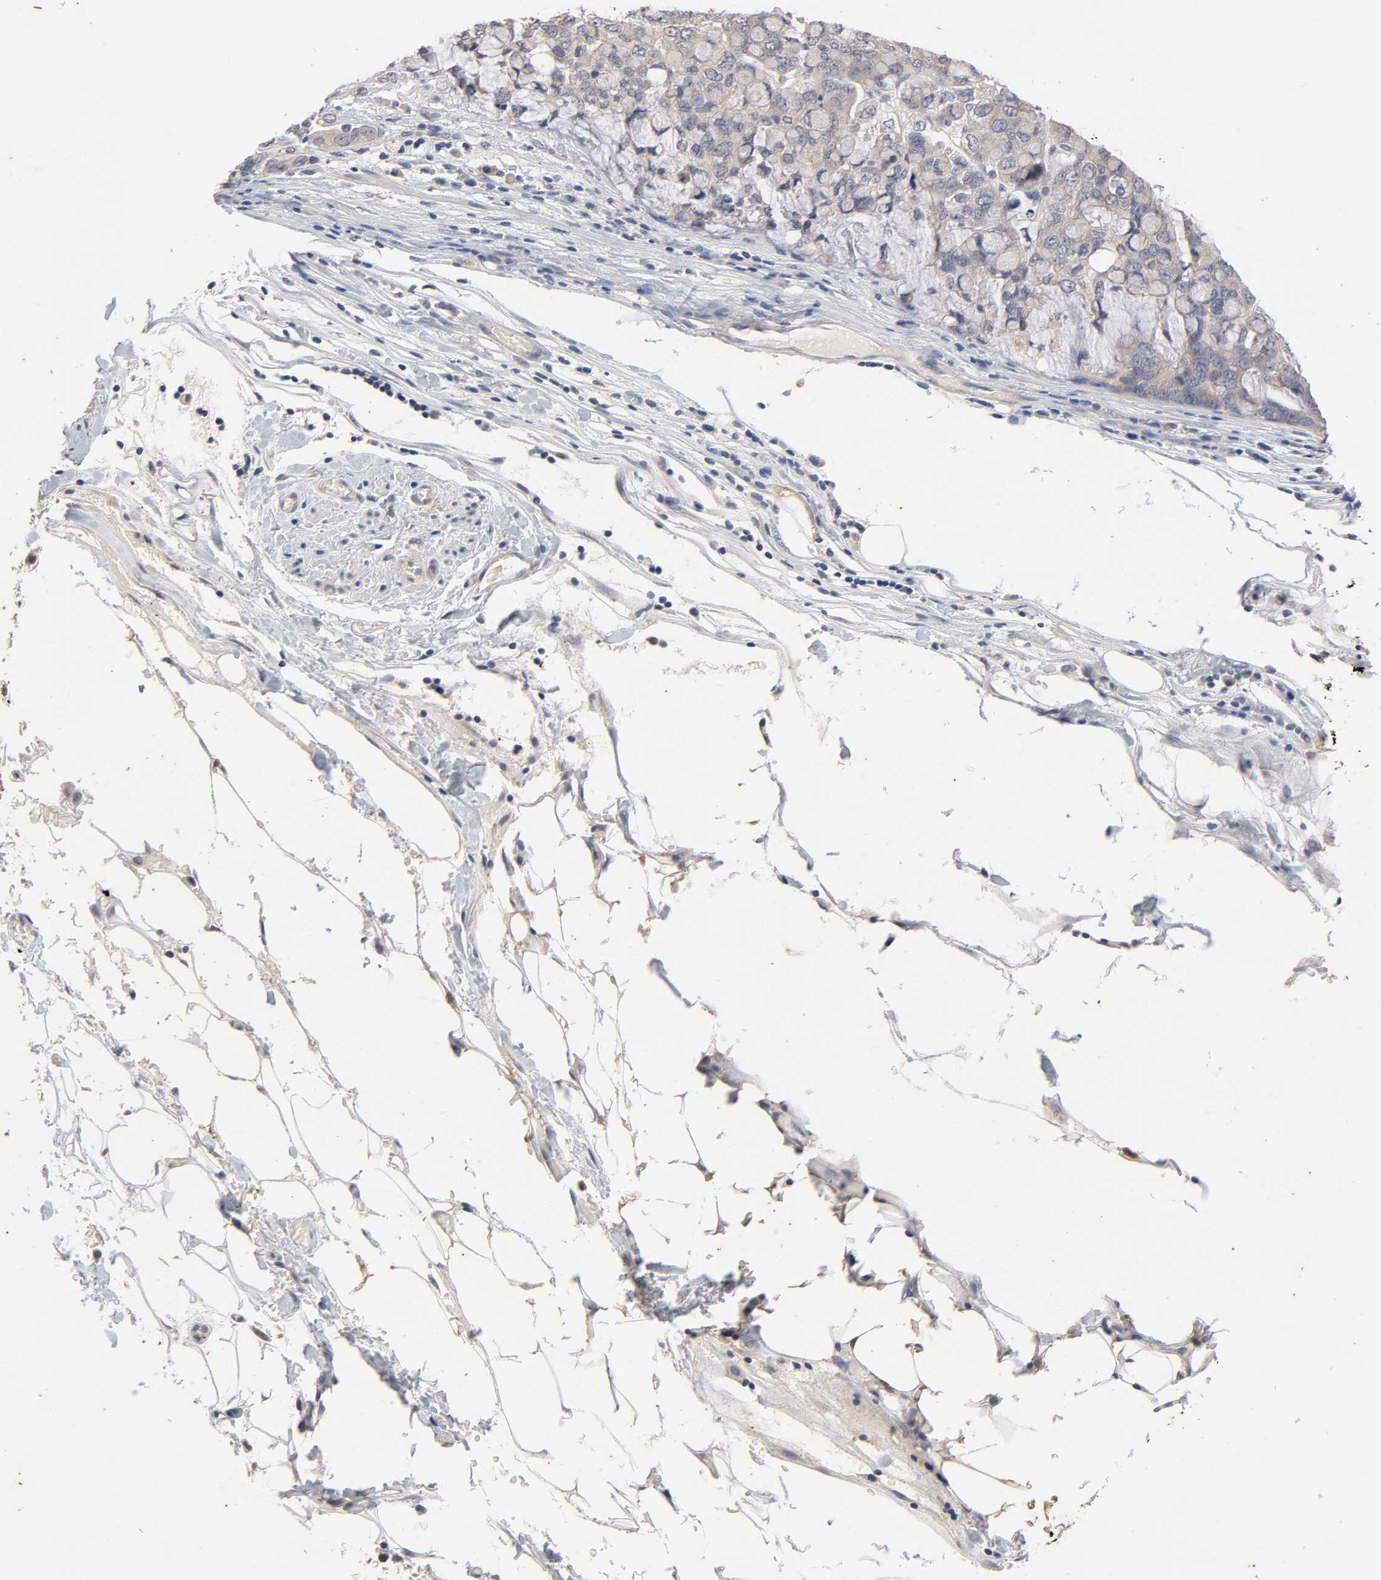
{"staining": {"intensity": "weak", "quantity": "25%-75%", "location": "cytoplasmic/membranous"}, "tissue": "stomach cancer", "cell_type": "Tumor cells", "image_type": "cancer", "snomed": [{"axis": "morphology", "description": "Adenocarcinoma, NOS"}, {"axis": "topography", "description": "Stomach, lower"}], "caption": "There is low levels of weak cytoplasmic/membranous positivity in tumor cells of adenocarcinoma (stomach), as demonstrated by immunohistochemical staining (brown color).", "gene": "CXADR", "patient": {"sex": "male", "age": 84}}